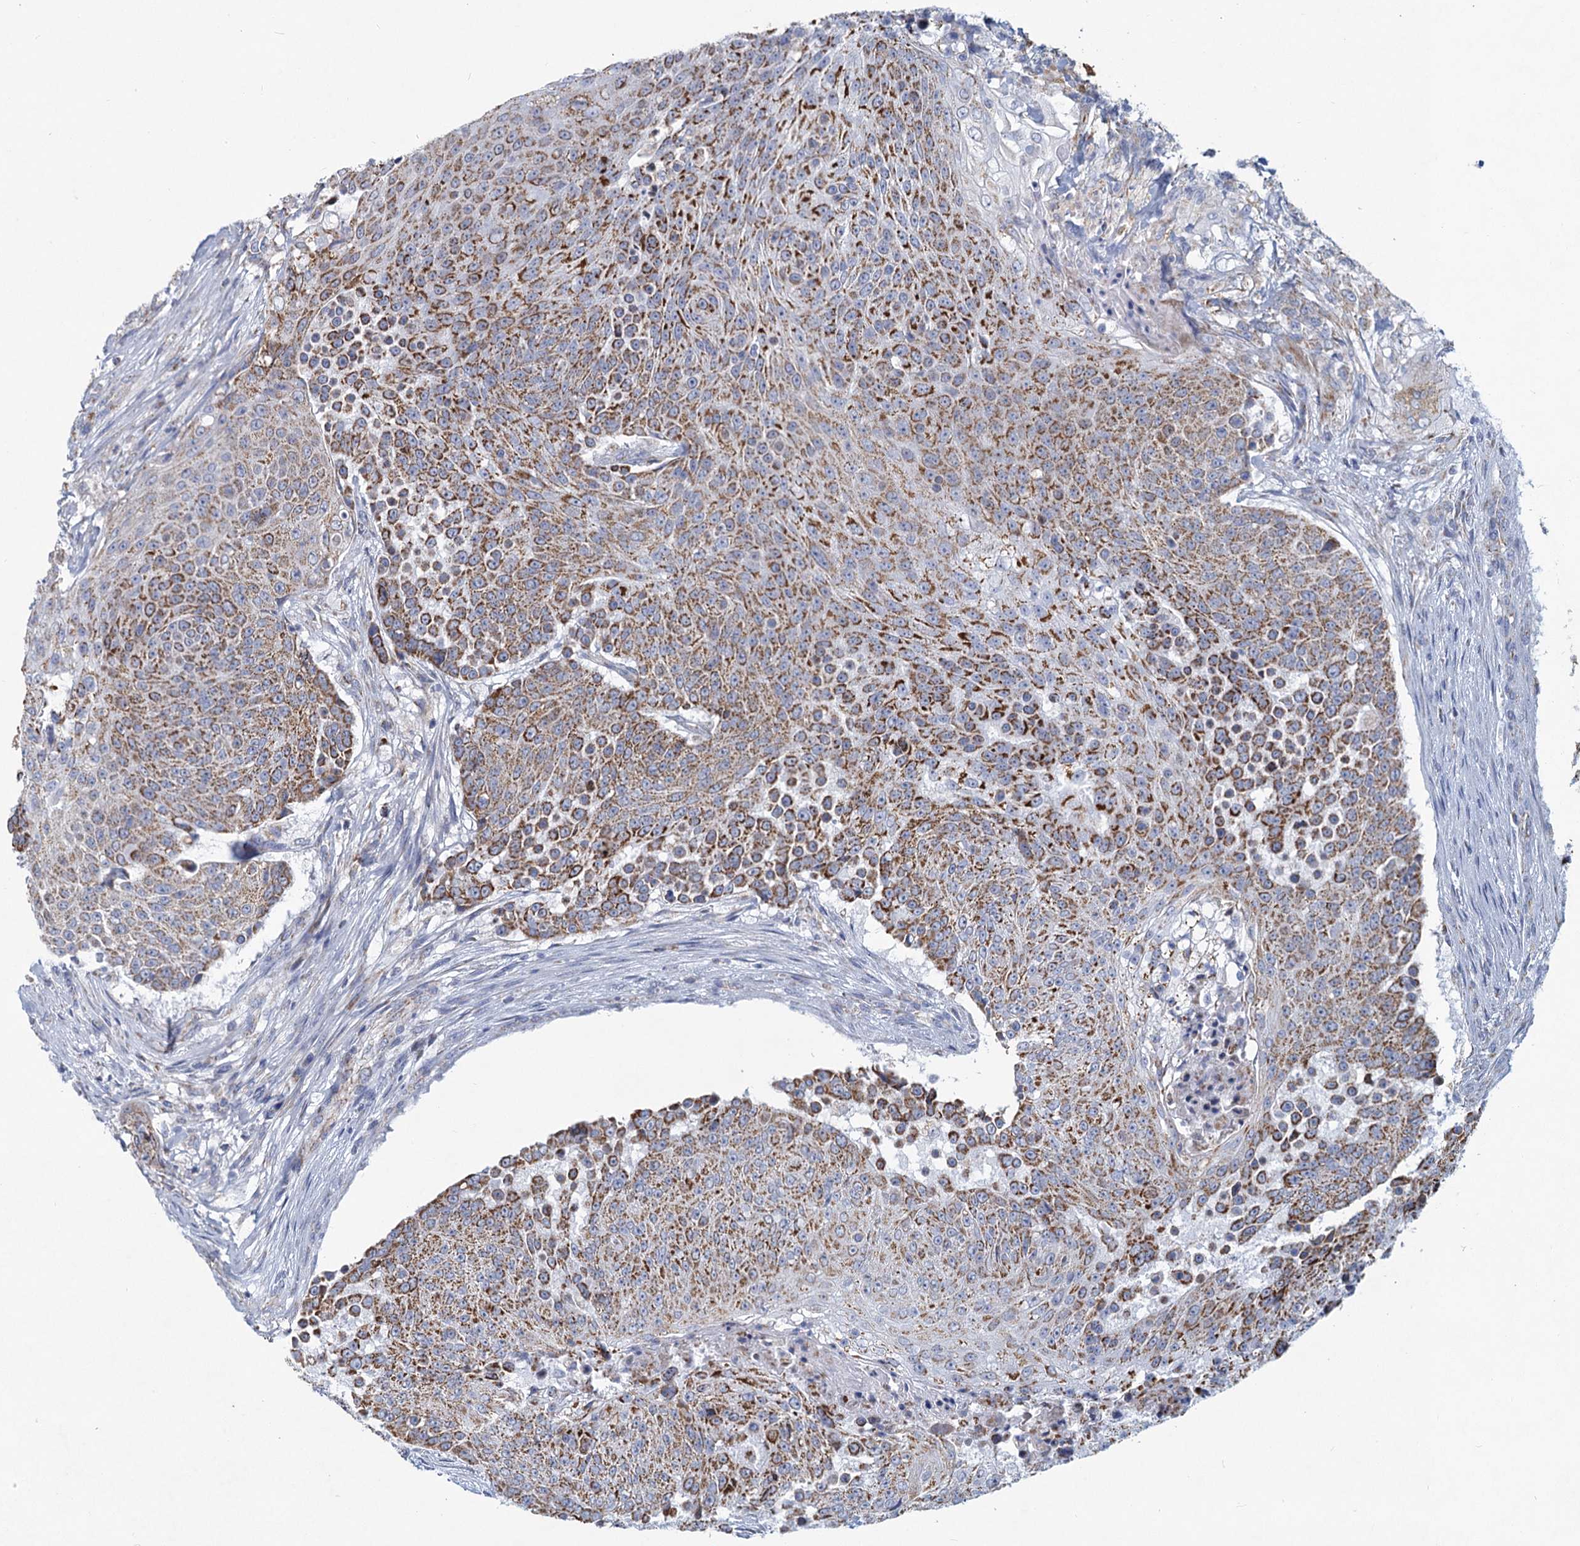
{"staining": {"intensity": "moderate", "quantity": ">75%", "location": "cytoplasmic/membranous"}, "tissue": "urothelial cancer", "cell_type": "Tumor cells", "image_type": "cancer", "snomed": [{"axis": "morphology", "description": "Urothelial carcinoma, High grade"}, {"axis": "topography", "description": "Urinary bladder"}], "caption": "Protein staining of high-grade urothelial carcinoma tissue demonstrates moderate cytoplasmic/membranous staining in about >75% of tumor cells.", "gene": "NDUFC2", "patient": {"sex": "female", "age": 63}}